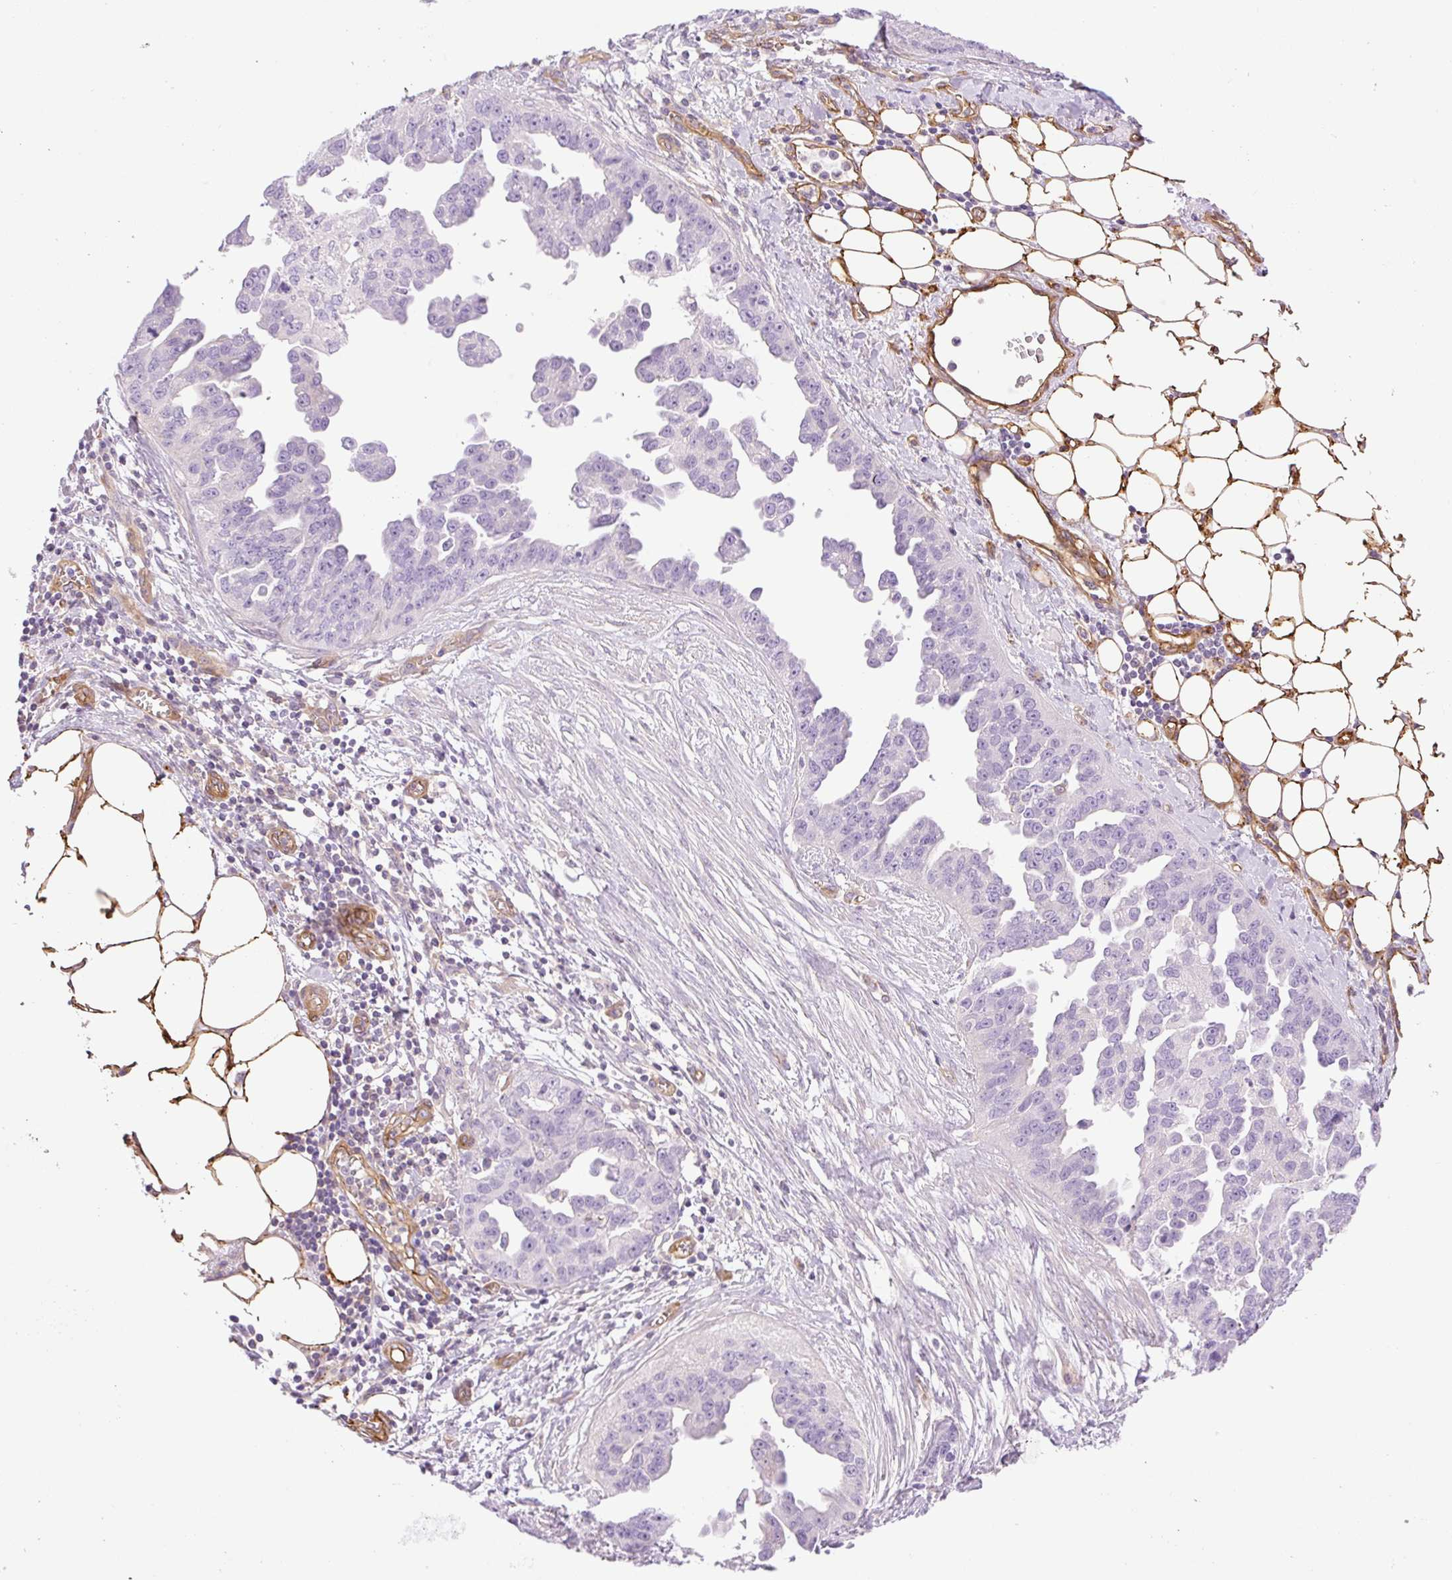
{"staining": {"intensity": "negative", "quantity": "none", "location": "none"}, "tissue": "ovarian cancer", "cell_type": "Tumor cells", "image_type": "cancer", "snomed": [{"axis": "morphology", "description": "Cystadenocarcinoma, serous, NOS"}, {"axis": "topography", "description": "Ovary"}], "caption": "This is a micrograph of immunohistochemistry staining of serous cystadenocarcinoma (ovarian), which shows no positivity in tumor cells.", "gene": "EHD3", "patient": {"sex": "female", "age": 75}}